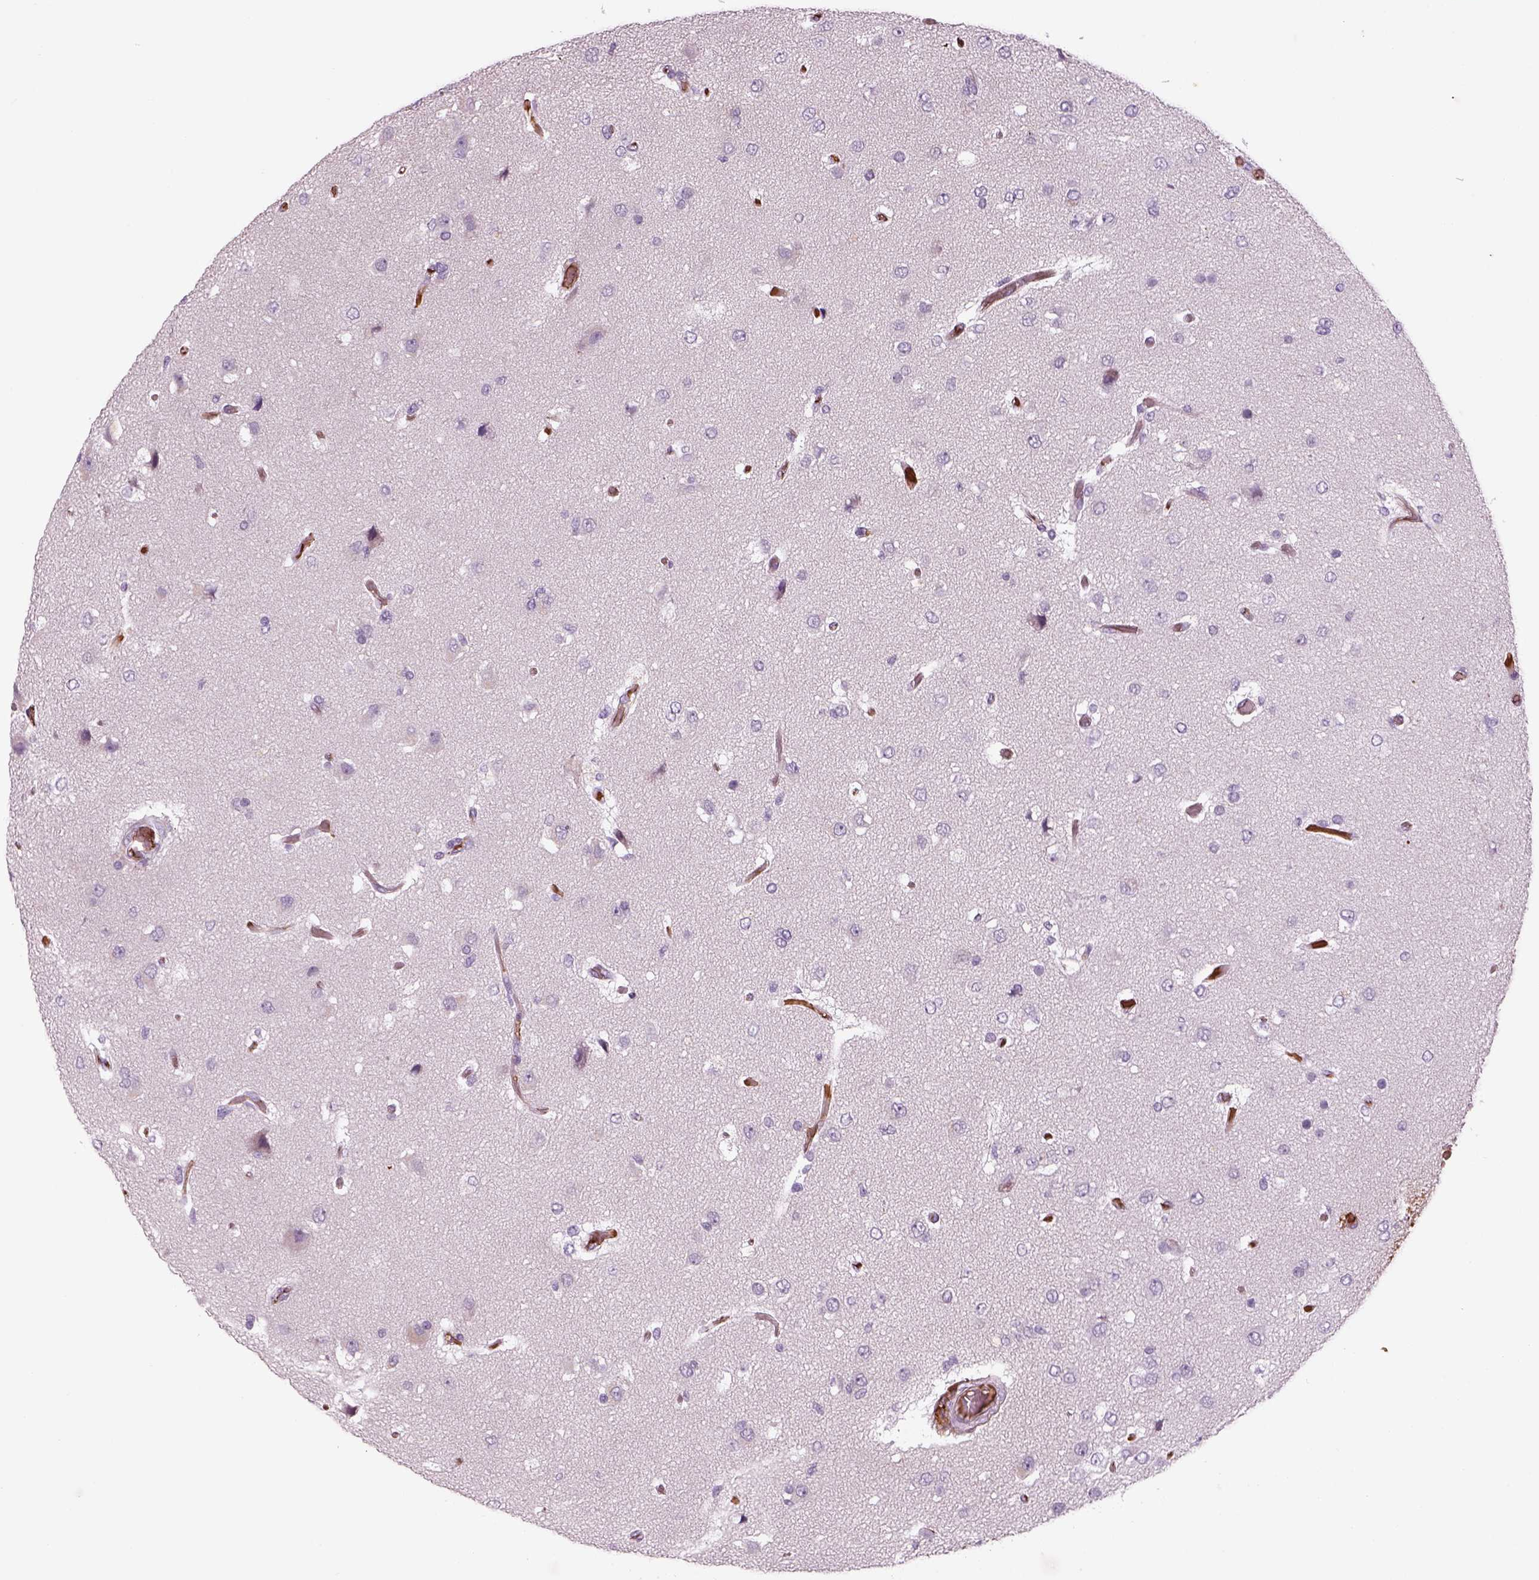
{"staining": {"intensity": "negative", "quantity": "none", "location": "none"}, "tissue": "glioma", "cell_type": "Tumor cells", "image_type": "cancer", "snomed": [{"axis": "morphology", "description": "Glioma, malignant, High grade"}, {"axis": "topography", "description": "Brain"}], "caption": "The photomicrograph displays no staining of tumor cells in glioma.", "gene": "PABPC1L2B", "patient": {"sex": "female", "age": 63}}